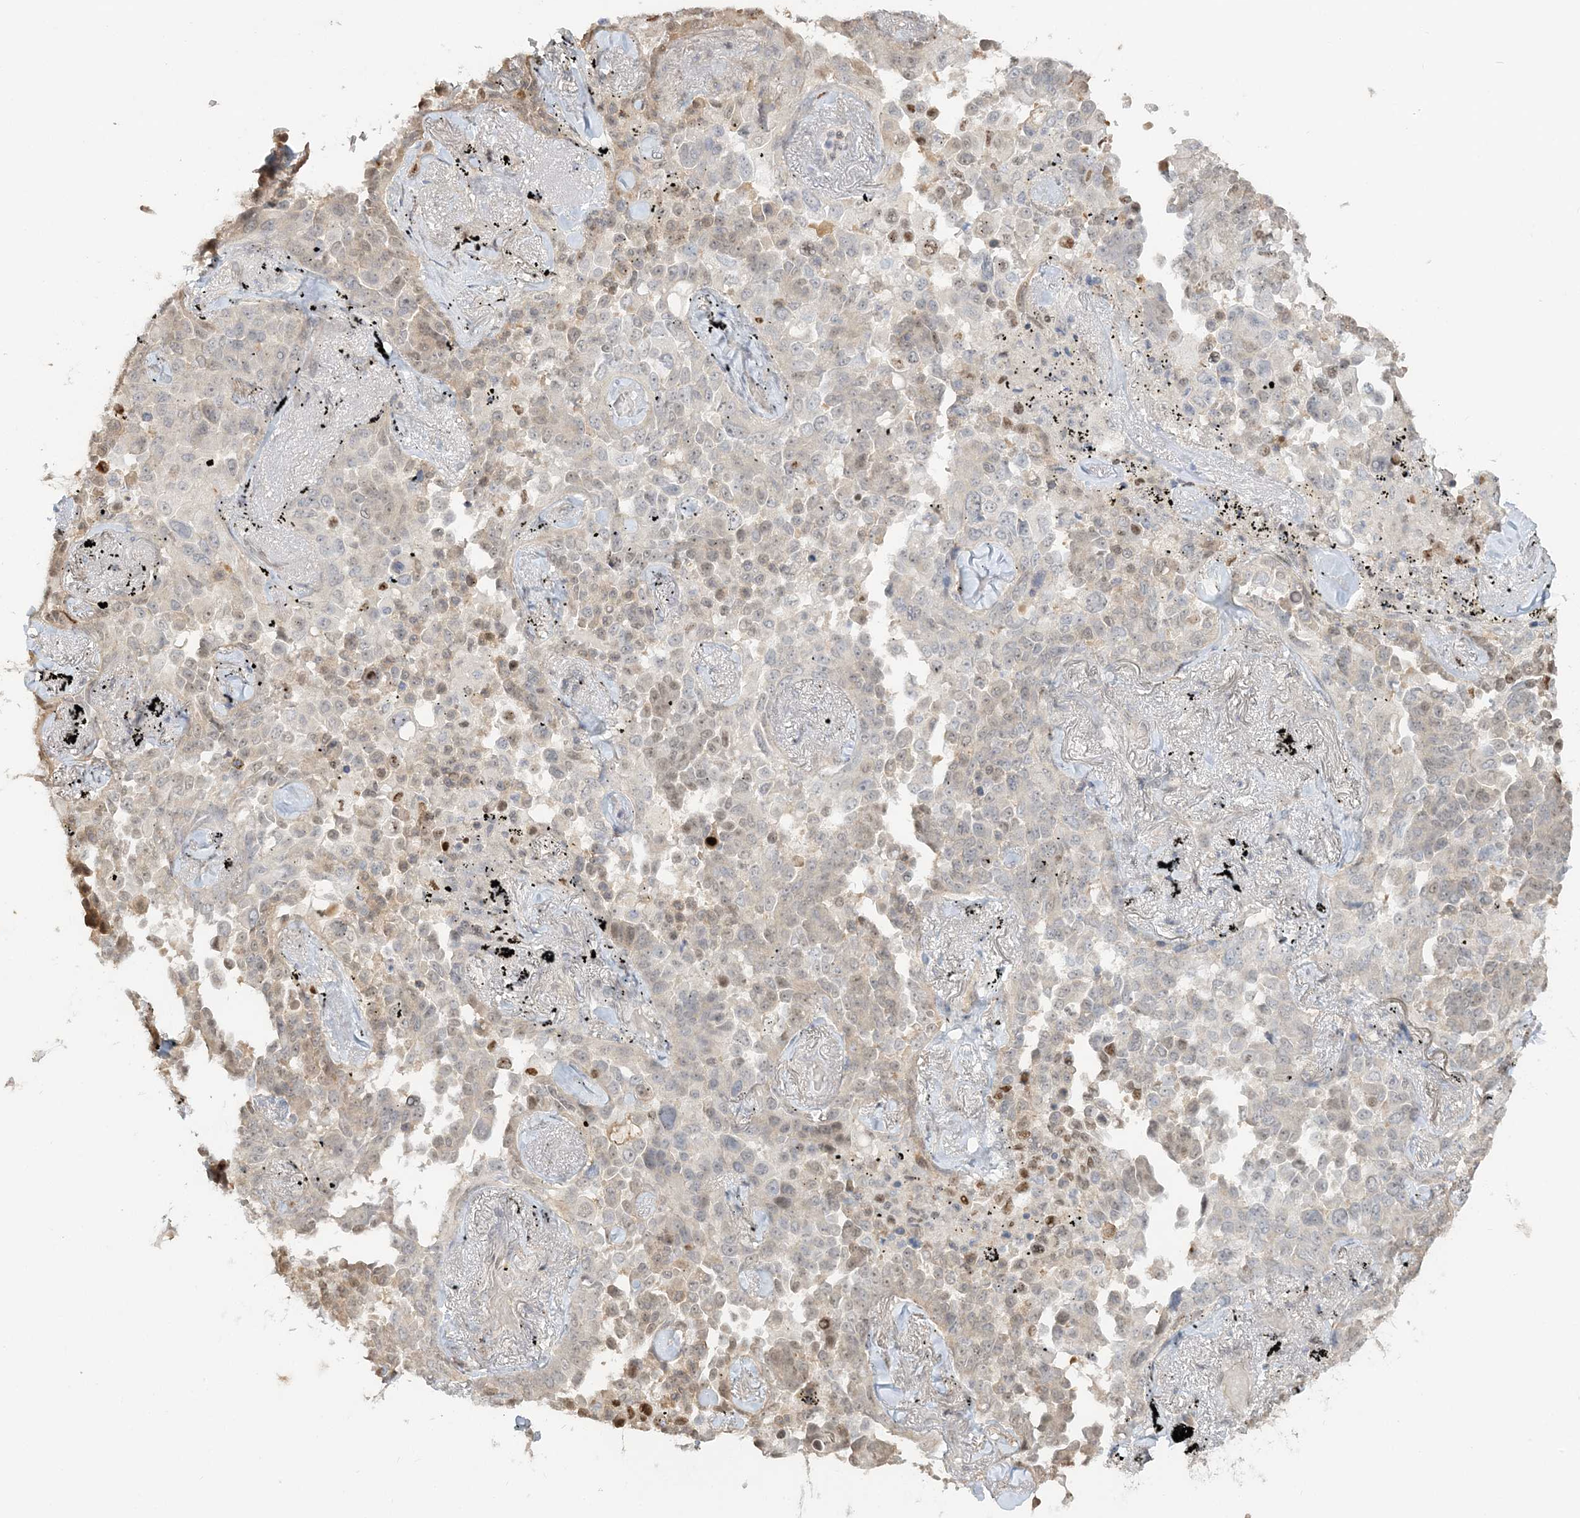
{"staining": {"intensity": "moderate", "quantity": "<25%", "location": "nuclear"}, "tissue": "lung cancer", "cell_type": "Tumor cells", "image_type": "cancer", "snomed": [{"axis": "morphology", "description": "Adenocarcinoma, NOS"}, {"axis": "topography", "description": "Lung"}], "caption": "IHC image of adenocarcinoma (lung) stained for a protein (brown), which exhibits low levels of moderate nuclear staining in approximately <25% of tumor cells.", "gene": "SUMO2", "patient": {"sex": "female", "age": 67}}